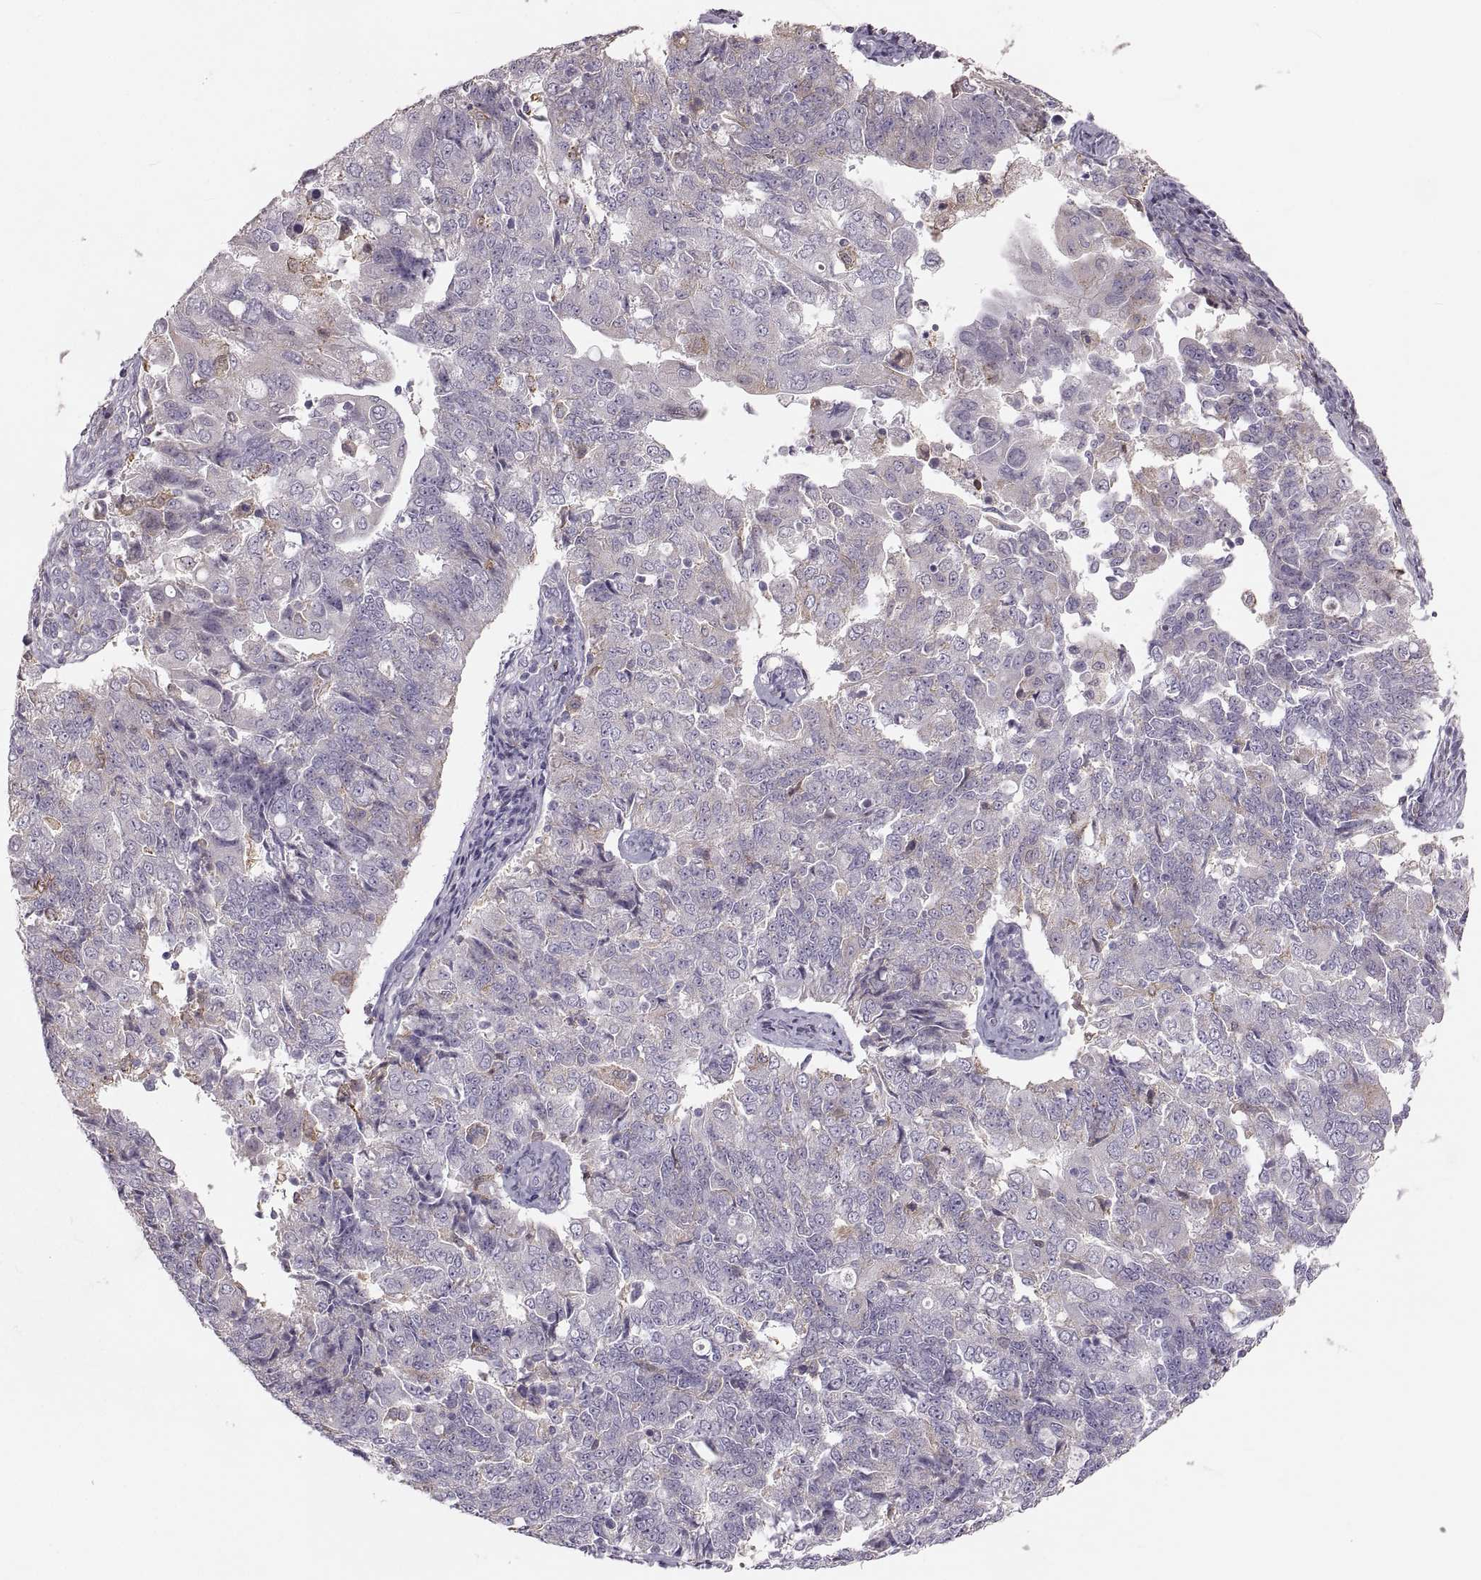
{"staining": {"intensity": "negative", "quantity": "none", "location": "none"}, "tissue": "endometrial cancer", "cell_type": "Tumor cells", "image_type": "cancer", "snomed": [{"axis": "morphology", "description": "Adenocarcinoma, NOS"}, {"axis": "topography", "description": "Endometrium"}], "caption": "This is a photomicrograph of immunohistochemistry staining of endometrial adenocarcinoma, which shows no expression in tumor cells.", "gene": "RUNDC3A", "patient": {"sex": "female", "age": 43}}